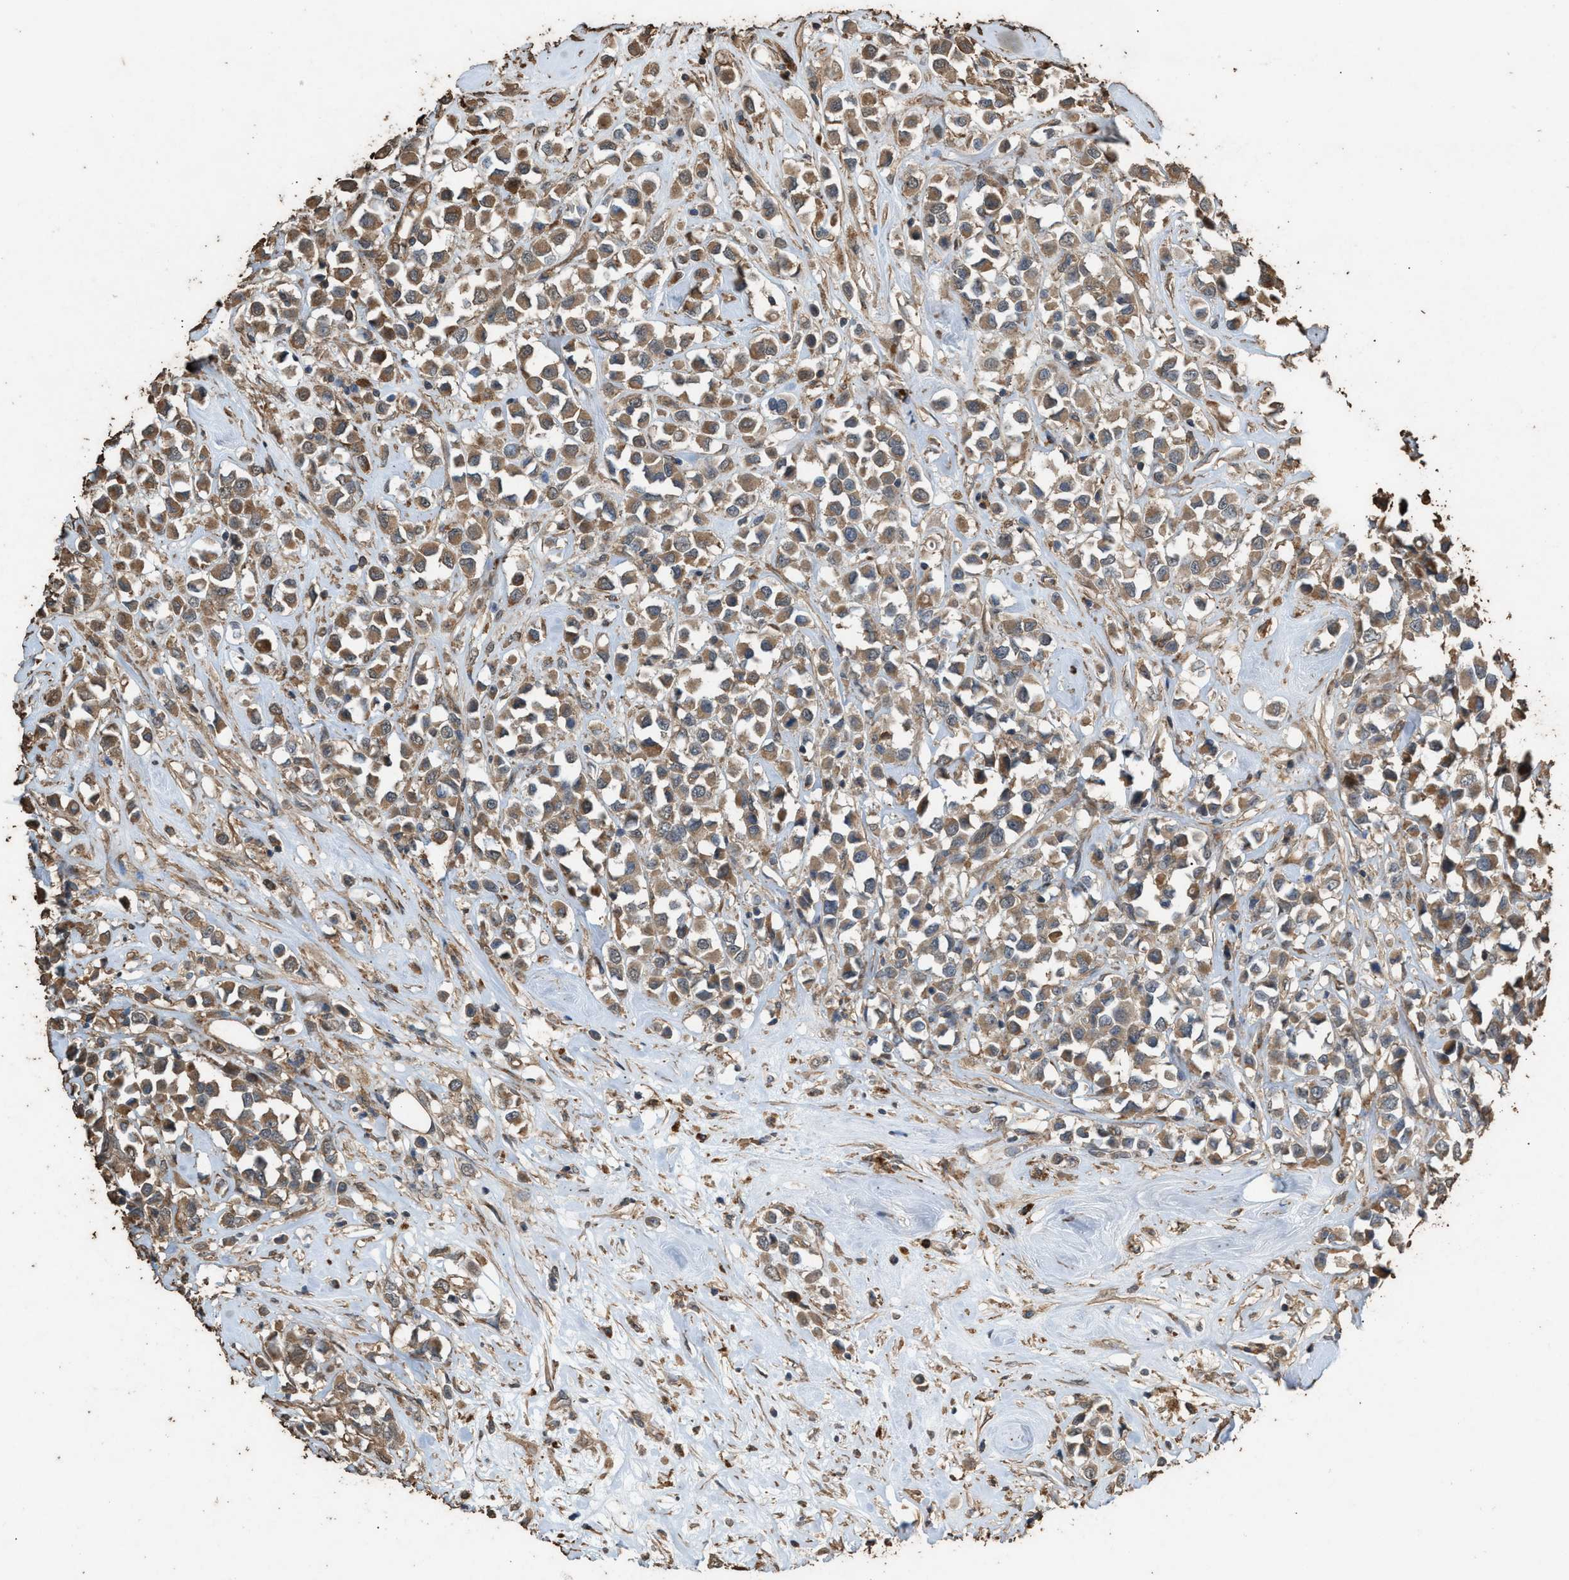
{"staining": {"intensity": "moderate", "quantity": ">75%", "location": "cytoplasmic/membranous"}, "tissue": "breast cancer", "cell_type": "Tumor cells", "image_type": "cancer", "snomed": [{"axis": "morphology", "description": "Duct carcinoma"}, {"axis": "topography", "description": "Breast"}], "caption": "Tumor cells exhibit moderate cytoplasmic/membranous expression in about >75% of cells in invasive ductal carcinoma (breast). The staining was performed using DAB, with brown indicating positive protein expression. Nuclei are stained blue with hematoxylin.", "gene": "DCAF7", "patient": {"sex": "female", "age": 61}}